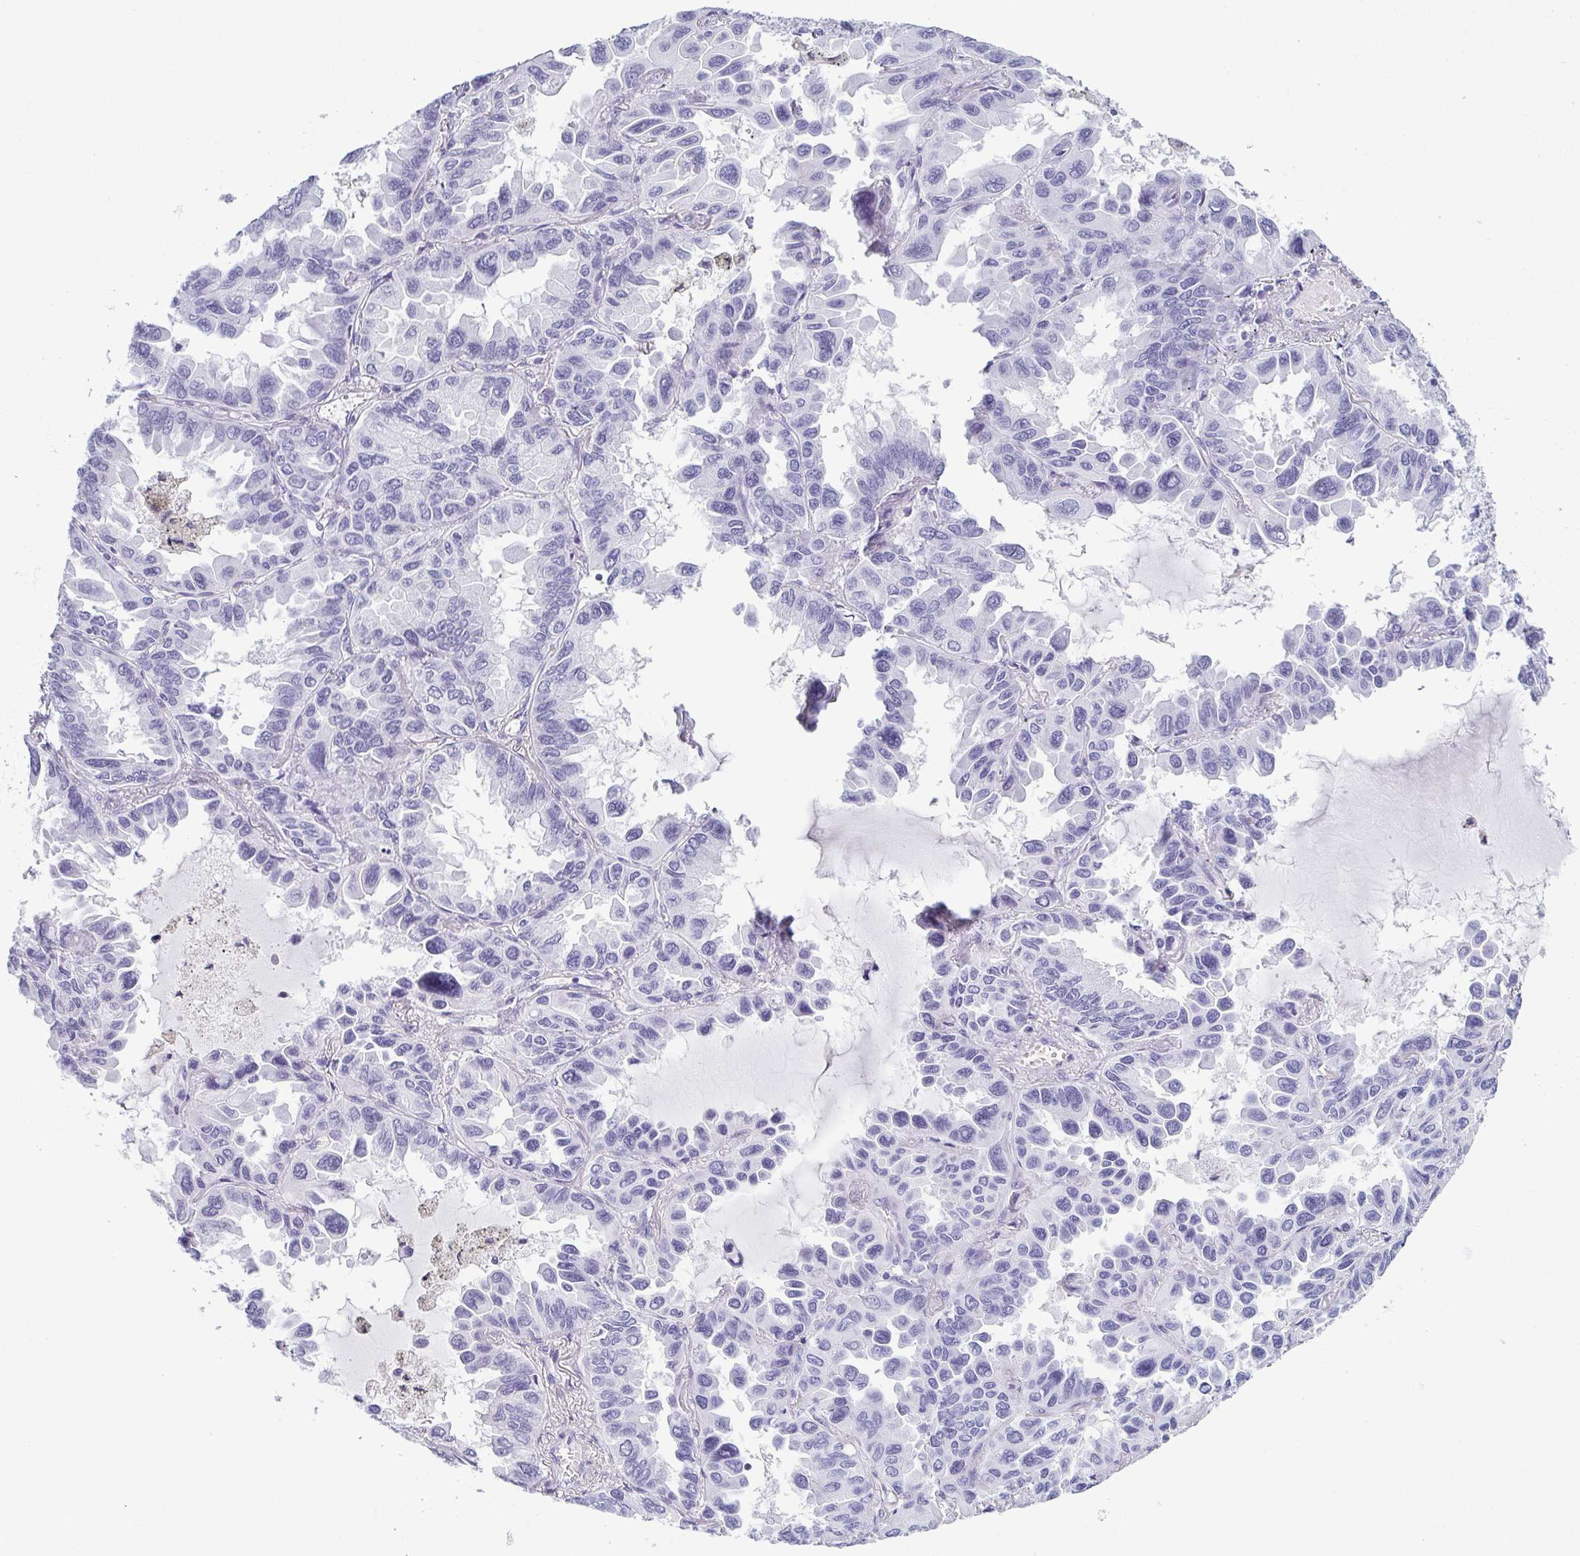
{"staining": {"intensity": "negative", "quantity": "none", "location": "none"}, "tissue": "lung cancer", "cell_type": "Tumor cells", "image_type": "cancer", "snomed": [{"axis": "morphology", "description": "Adenocarcinoma, NOS"}, {"axis": "topography", "description": "Lung"}], "caption": "Immunohistochemical staining of lung cancer (adenocarcinoma) shows no significant positivity in tumor cells.", "gene": "CDA", "patient": {"sex": "male", "age": 64}}